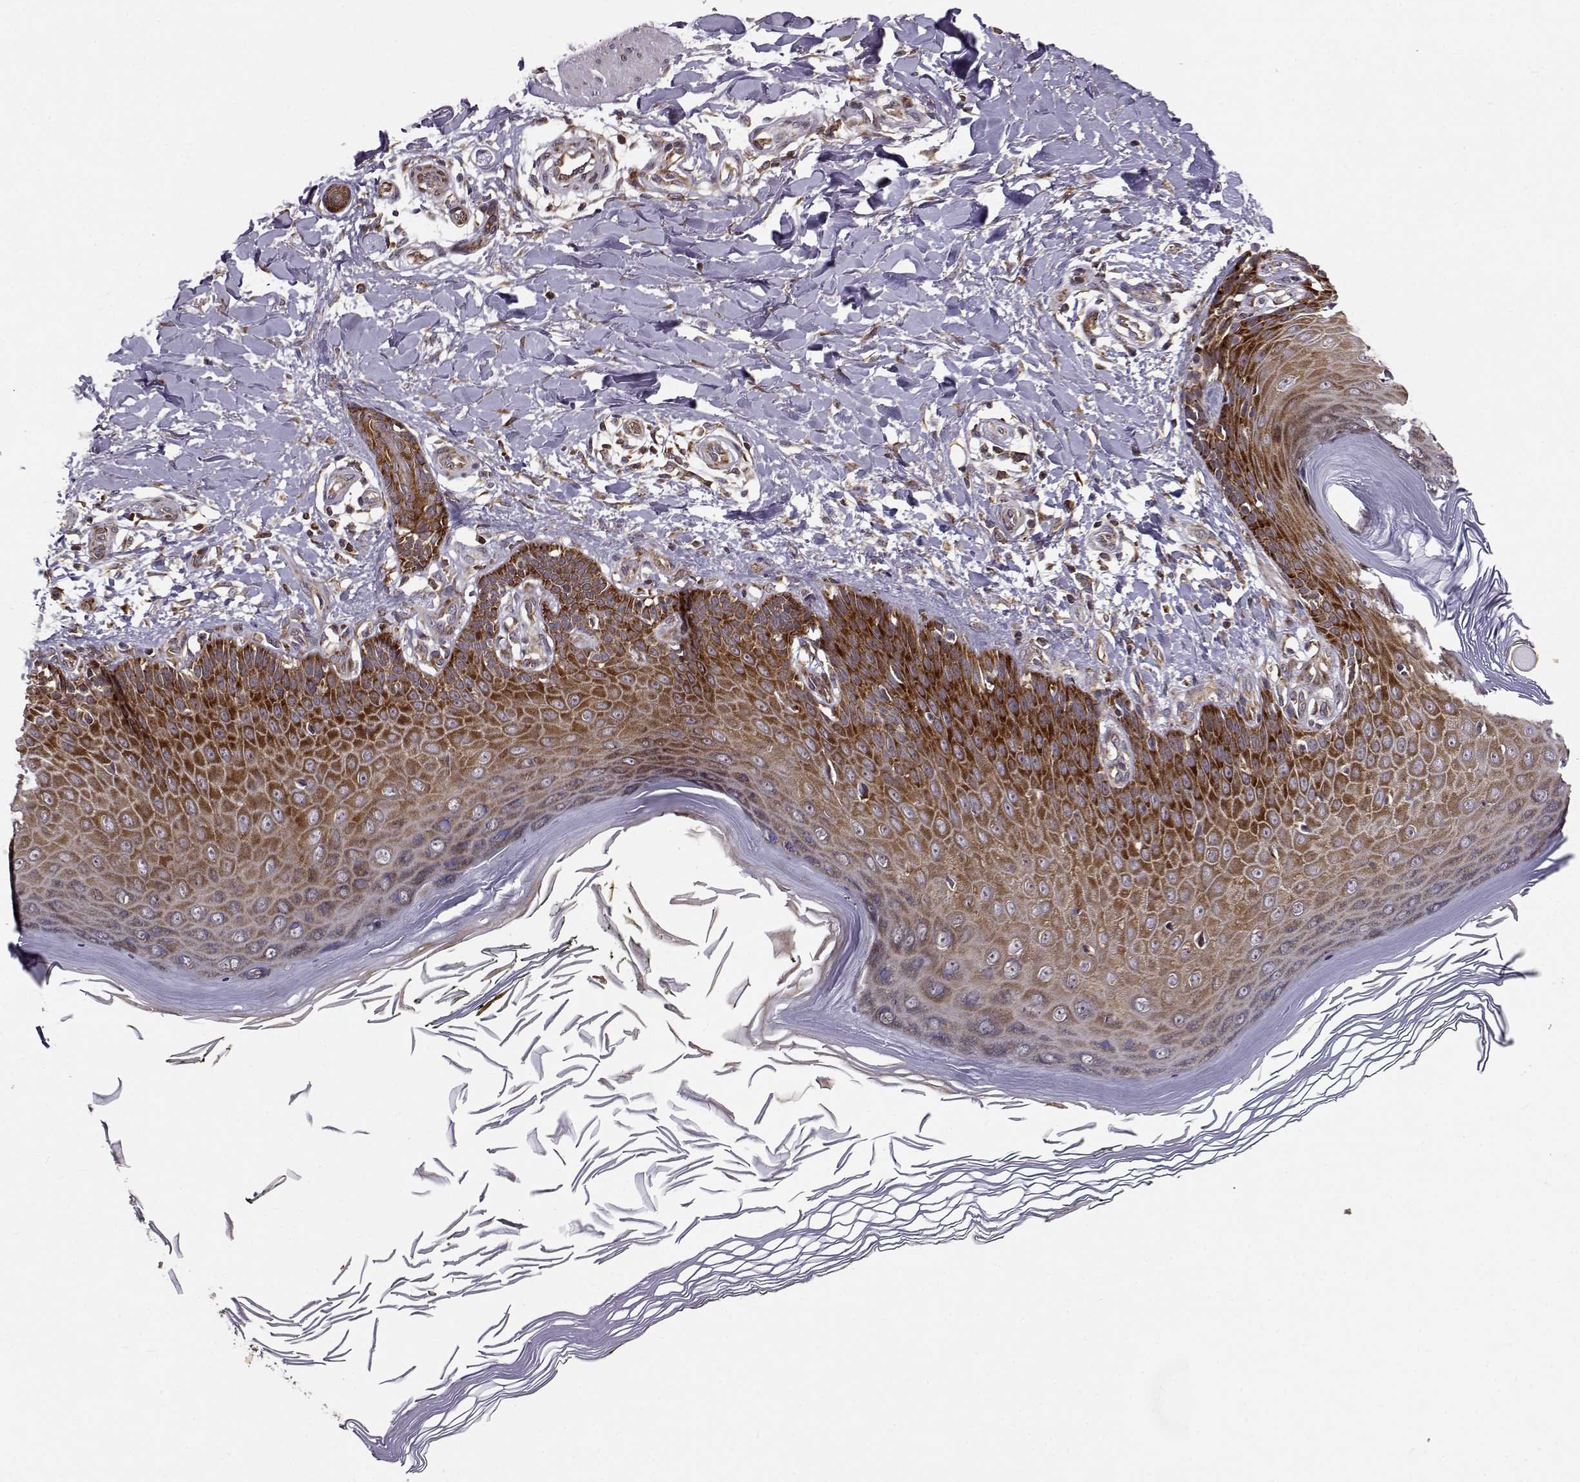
{"staining": {"intensity": "moderate", "quantity": "25%-75%", "location": "cytoplasmic/membranous"}, "tissue": "skin", "cell_type": "Fibroblasts", "image_type": "normal", "snomed": [{"axis": "morphology", "description": "Normal tissue, NOS"}, {"axis": "topography", "description": "Skin"}], "caption": "Skin stained with a brown dye exhibits moderate cytoplasmic/membranous positive expression in about 25%-75% of fibroblasts.", "gene": "RPL31", "patient": {"sex": "female", "age": 62}}